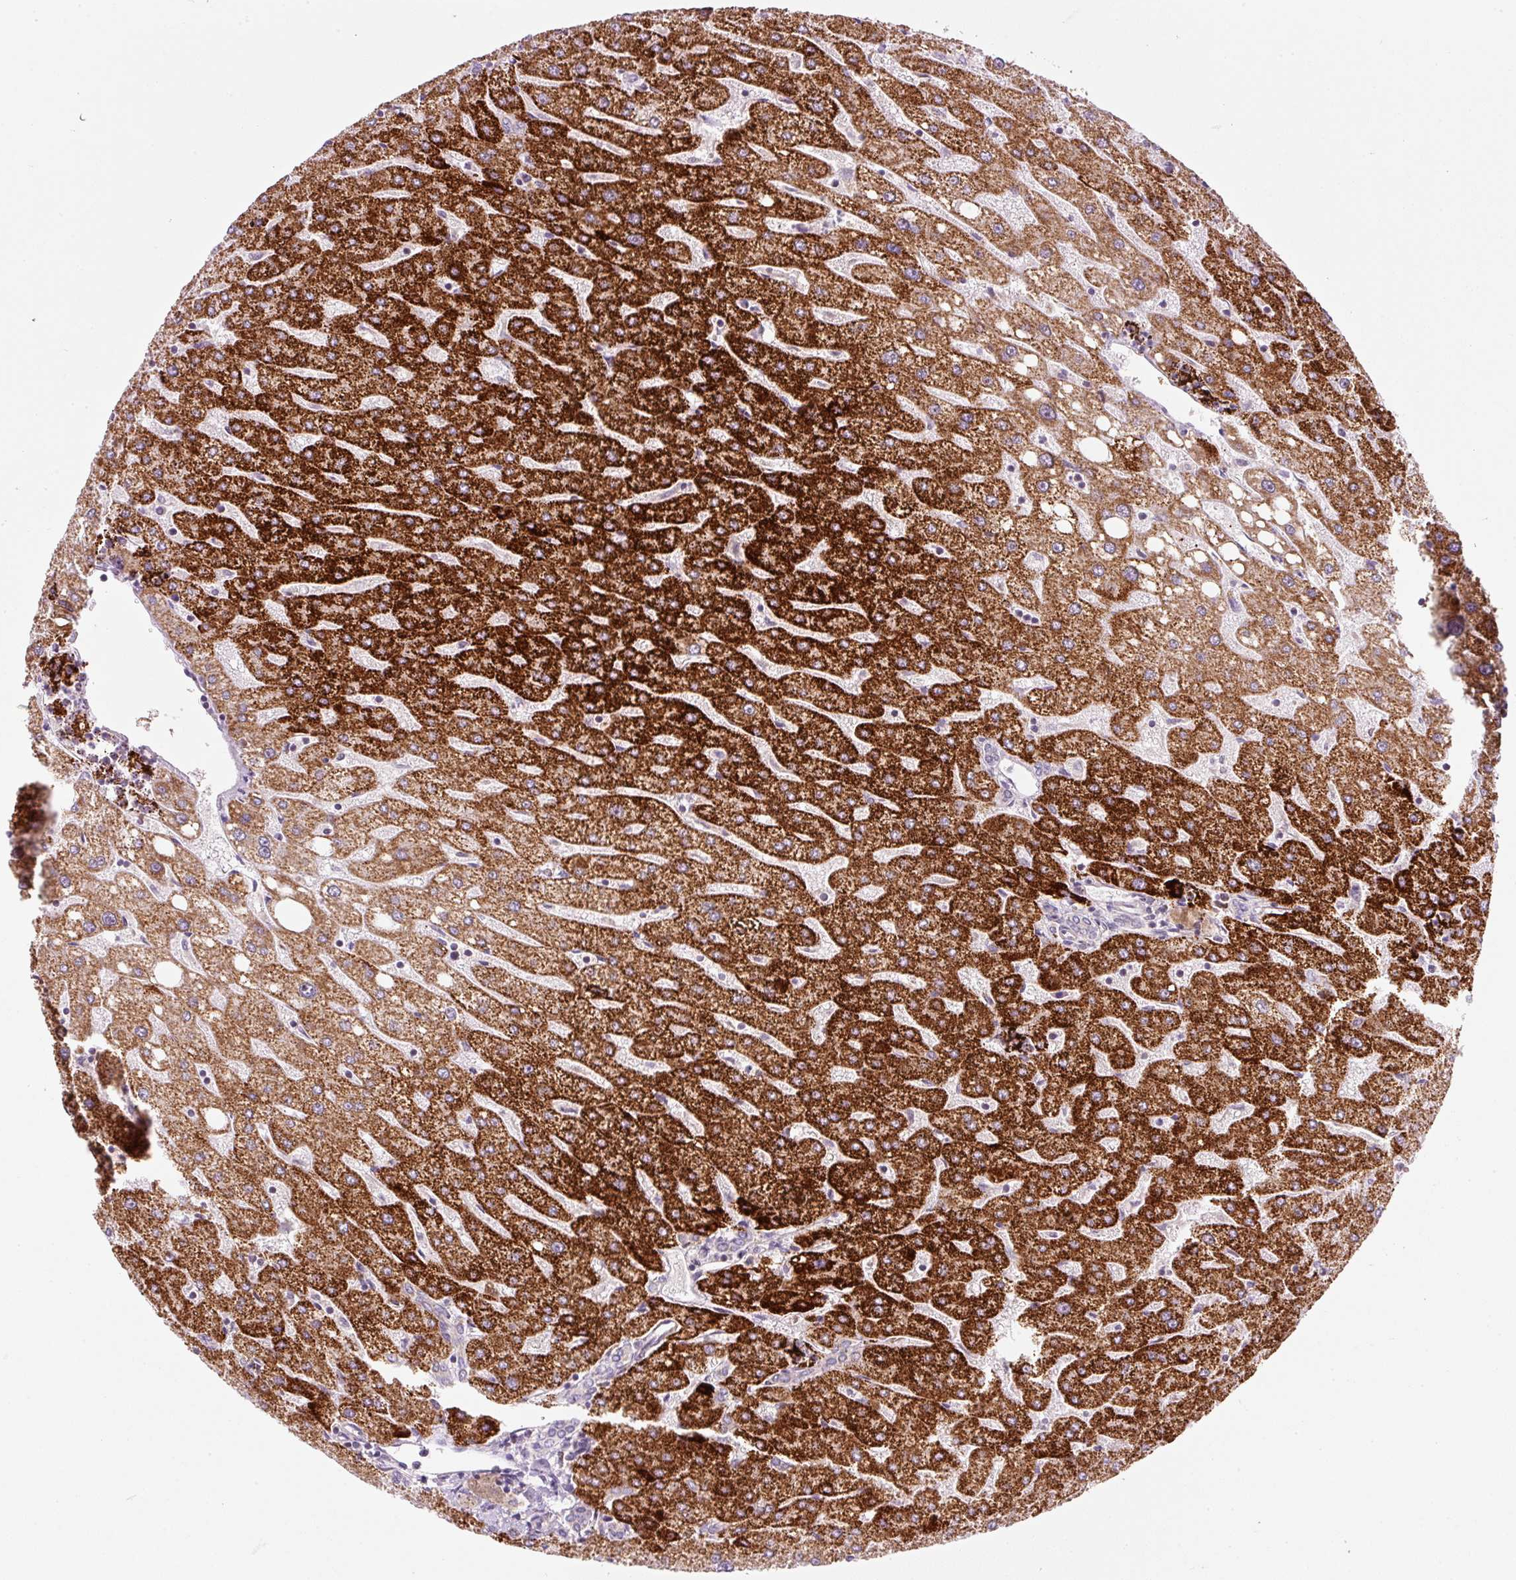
{"staining": {"intensity": "negative", "quantity": "none", "location": "none"}, "tissue": "liver", "cell_type": "Cholangiocytes", "image_type": "normal", "snomed": [{"axis": "morphology", "description": "Normal tissue, NOS"}, {"axis": "topography", "description": "Liver"}], "caption": "High power microscopy micrograph of an immunohistochemistry (IHC) image of unremarkable liver, revealing no significant expression in cholangiocytes.", "gene": "NDUFA1", "patient": {"sex": "male", "age": 67}}